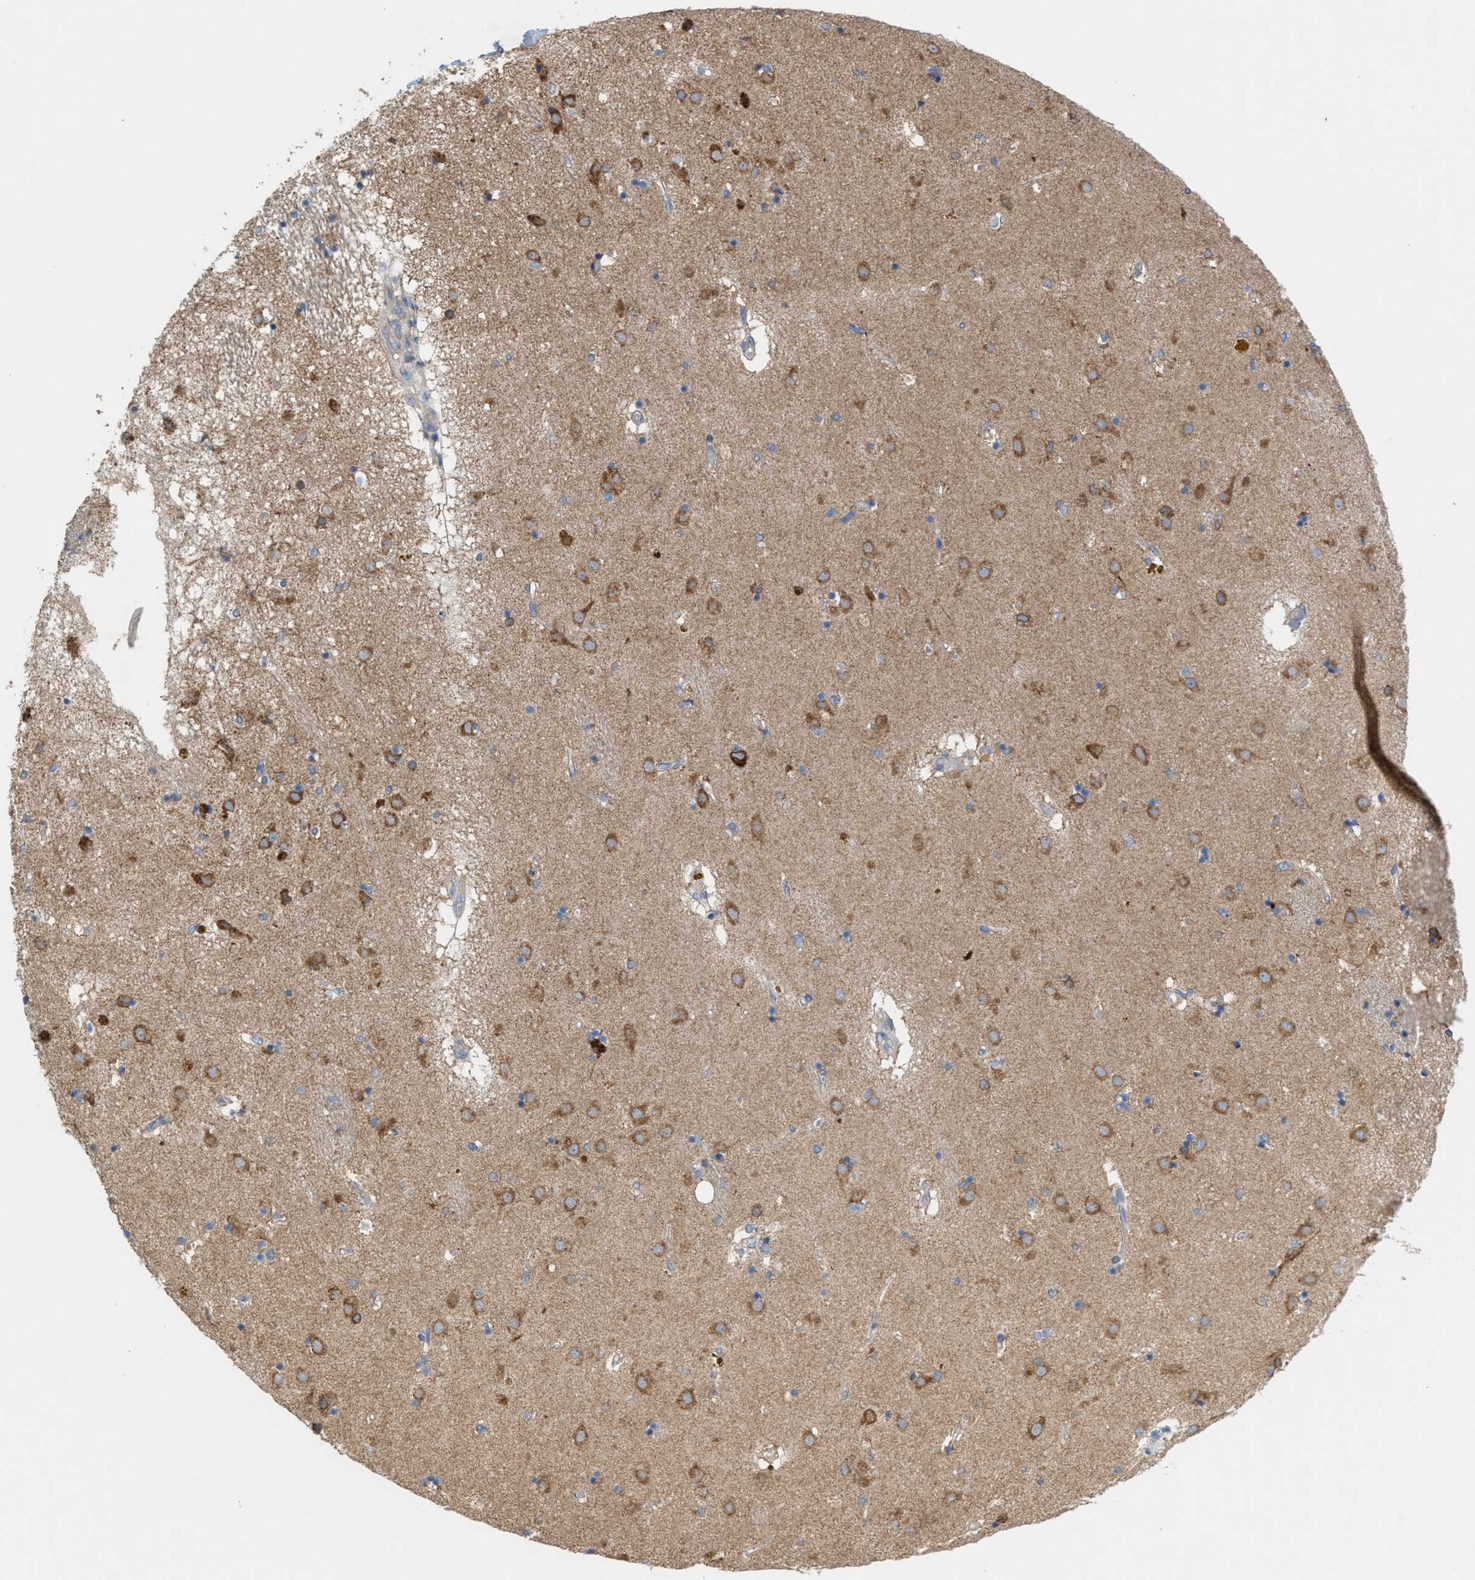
{"staining": {"intensity": "moderate", "quantity": "<25%", "location": "cytoplasmic/membranous"}, "tissue": "caudate", "cell_type": "Glial cells", "image_type": "normal", "snomed": [{"axis": "morphology", "description": "Normal tissue, NOS"}, {"axis": "topography", "description": "Lateral ventricle wall"}], "caption": "The image displays staining of normal caudate, revealing moderate cytoplasmic/membranous protein staining (brown color) within glial cells. Using DAB (3,3'-diaminobenzidine) (brown) and hematoxylin (blue) stains, captured at high magnification using brightfield microscopy.", "gene": "DYNC2I1", "patient": {"sex": "male", "age": 70}}